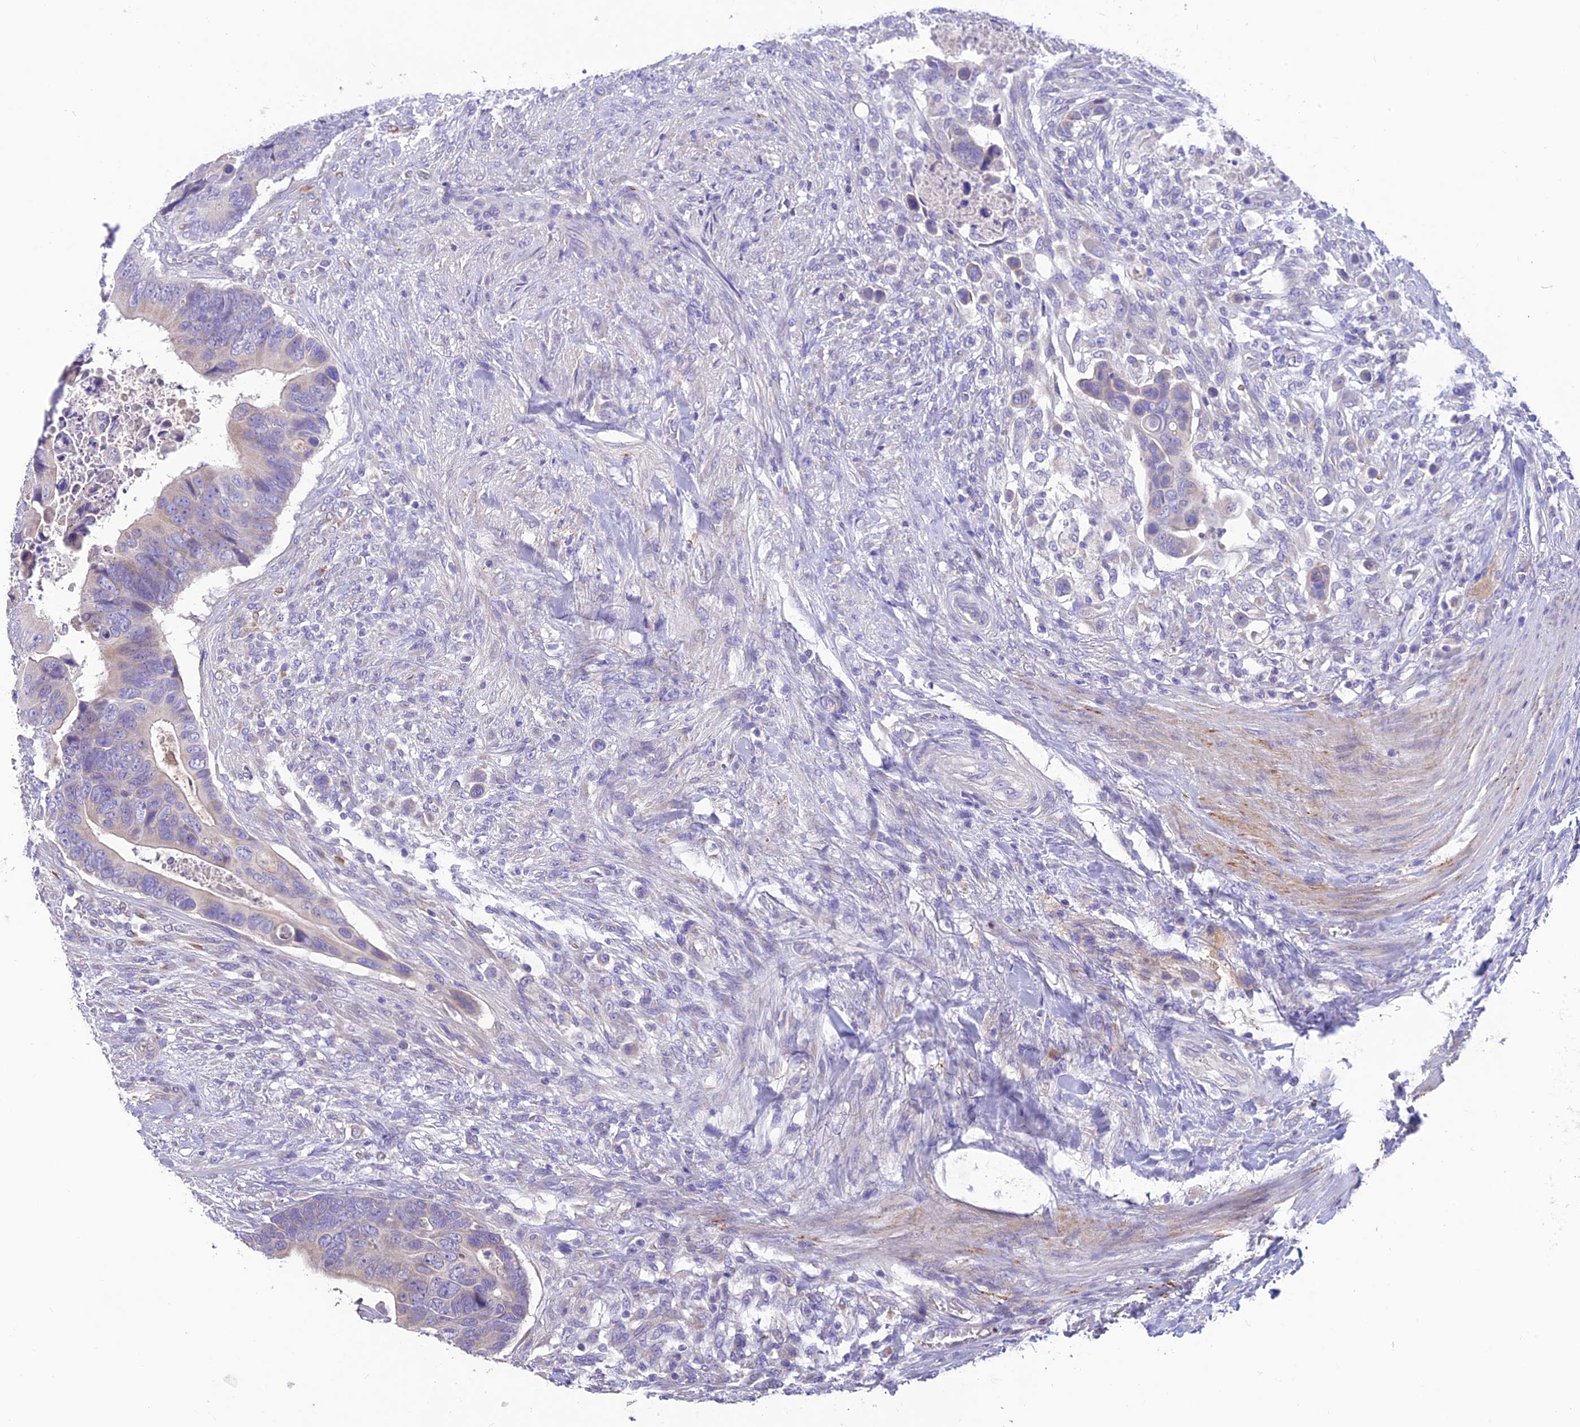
{"staining": {"intensity": "negative", "quantity": "none", "location": "none"}, "tissue": "colorectal cancer", "cell_type": "Tumor cells", "image_type": "cancer", "snomed": [{"axis": "morphology", "description": "Adenocarcinoma, NOS"}, {"axis": "topography", "description": "Rectum"}], "caption": "Immunohistochemistry (IHC) of human colorectal cancer shows no staining in tumor cells. (Brightfield microscopy of DAB IHC at high magnification).", "gene": "HSD17B2", "patient": {"sex": "female", "age": 78}}